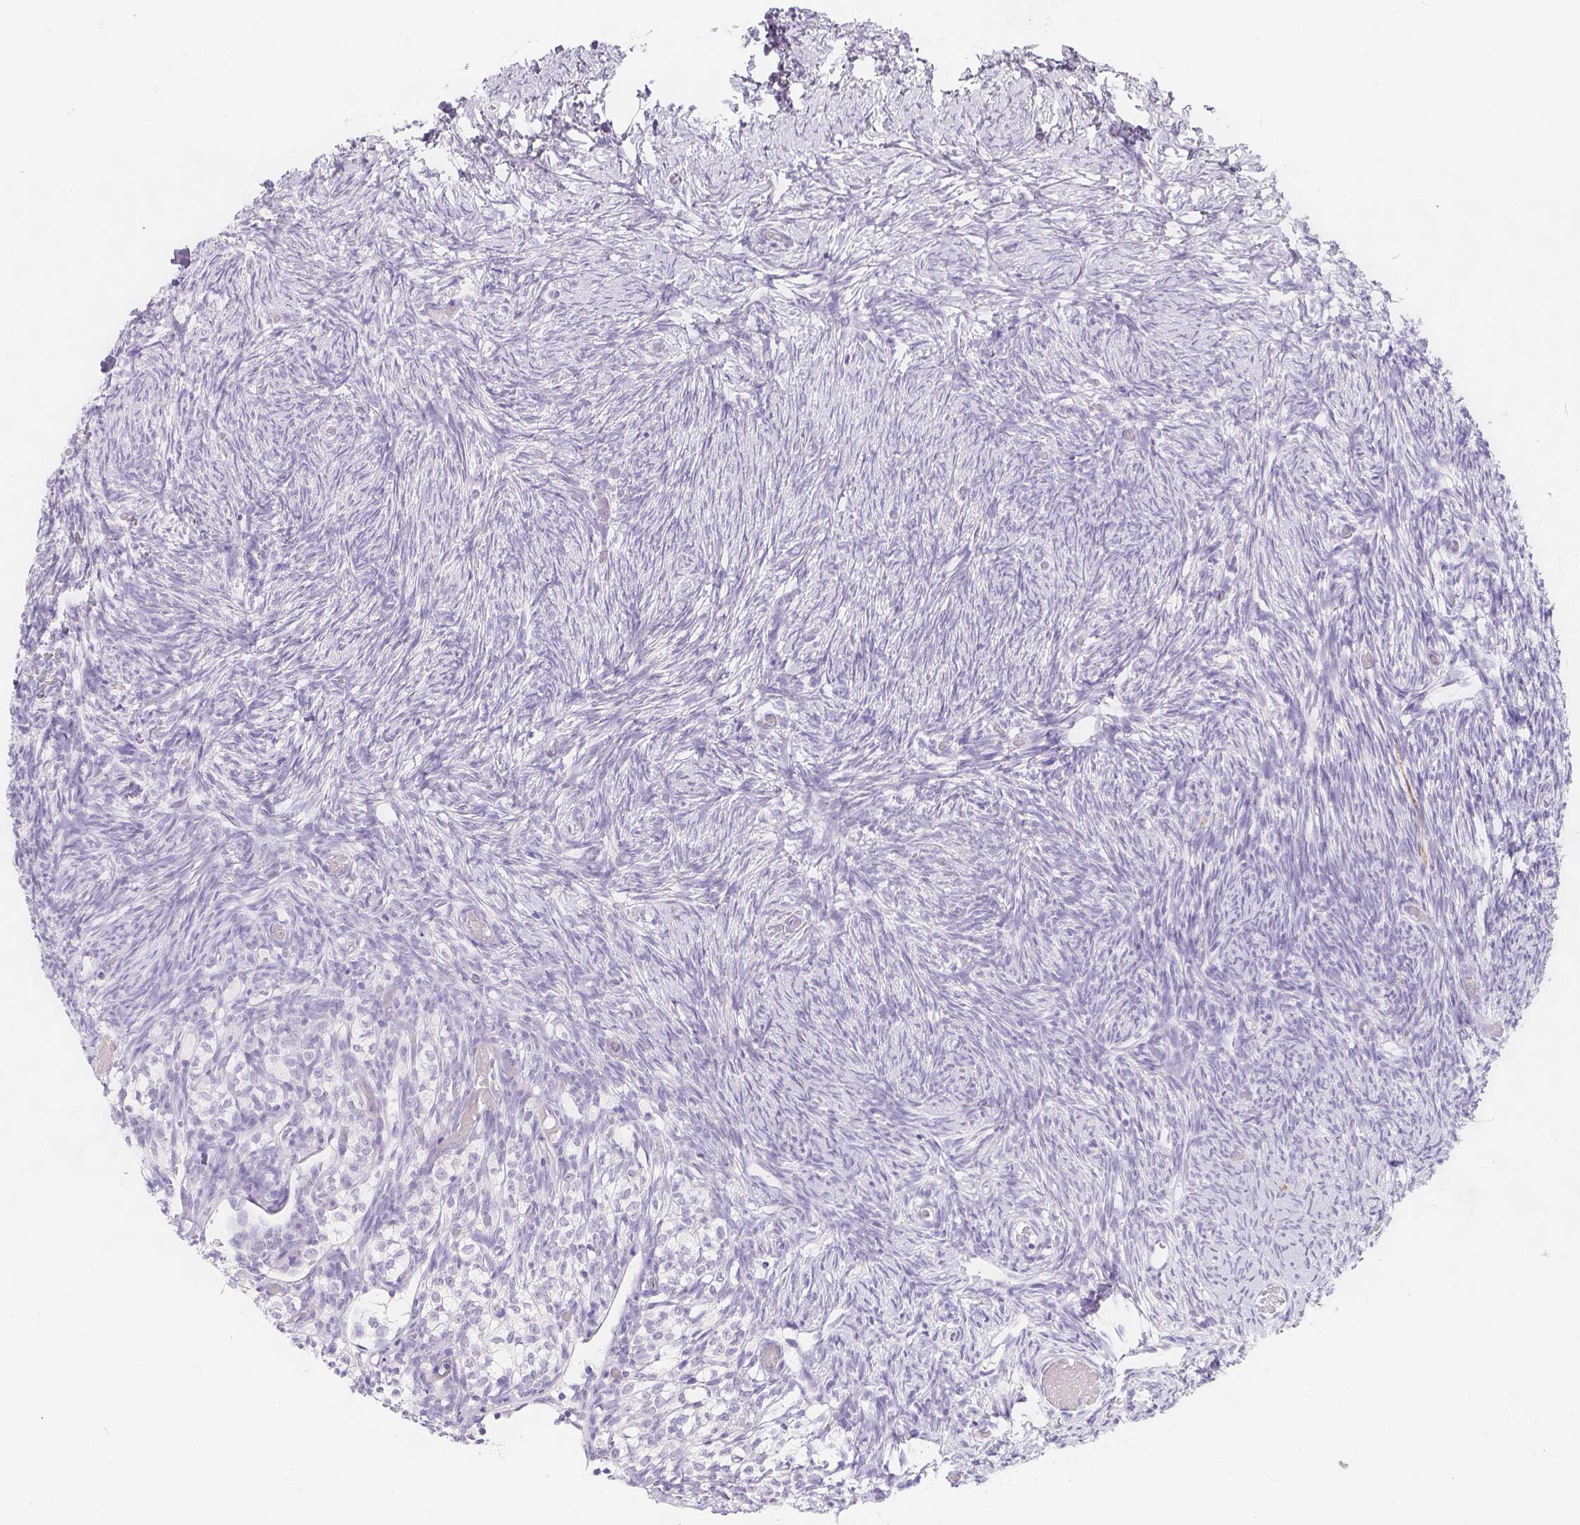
{"staining": {"intensity": "negative", "quantity": "none", "location": "none"}, "tissue": "ovary", "cell_type": "Ovarian stroma cells", "image_type": "normal", "snomed": [{"axis": "morphology", "description": "Normal tissue, NOS"}, {"axis": "topography", "description": "Ovary"}], "caption": "Immunohistochemistry of normal ovary reveals no expression in ovarian stroma cells.", "gene": "SLC18A1", "patient": {"sex": "female", "age": 39}}